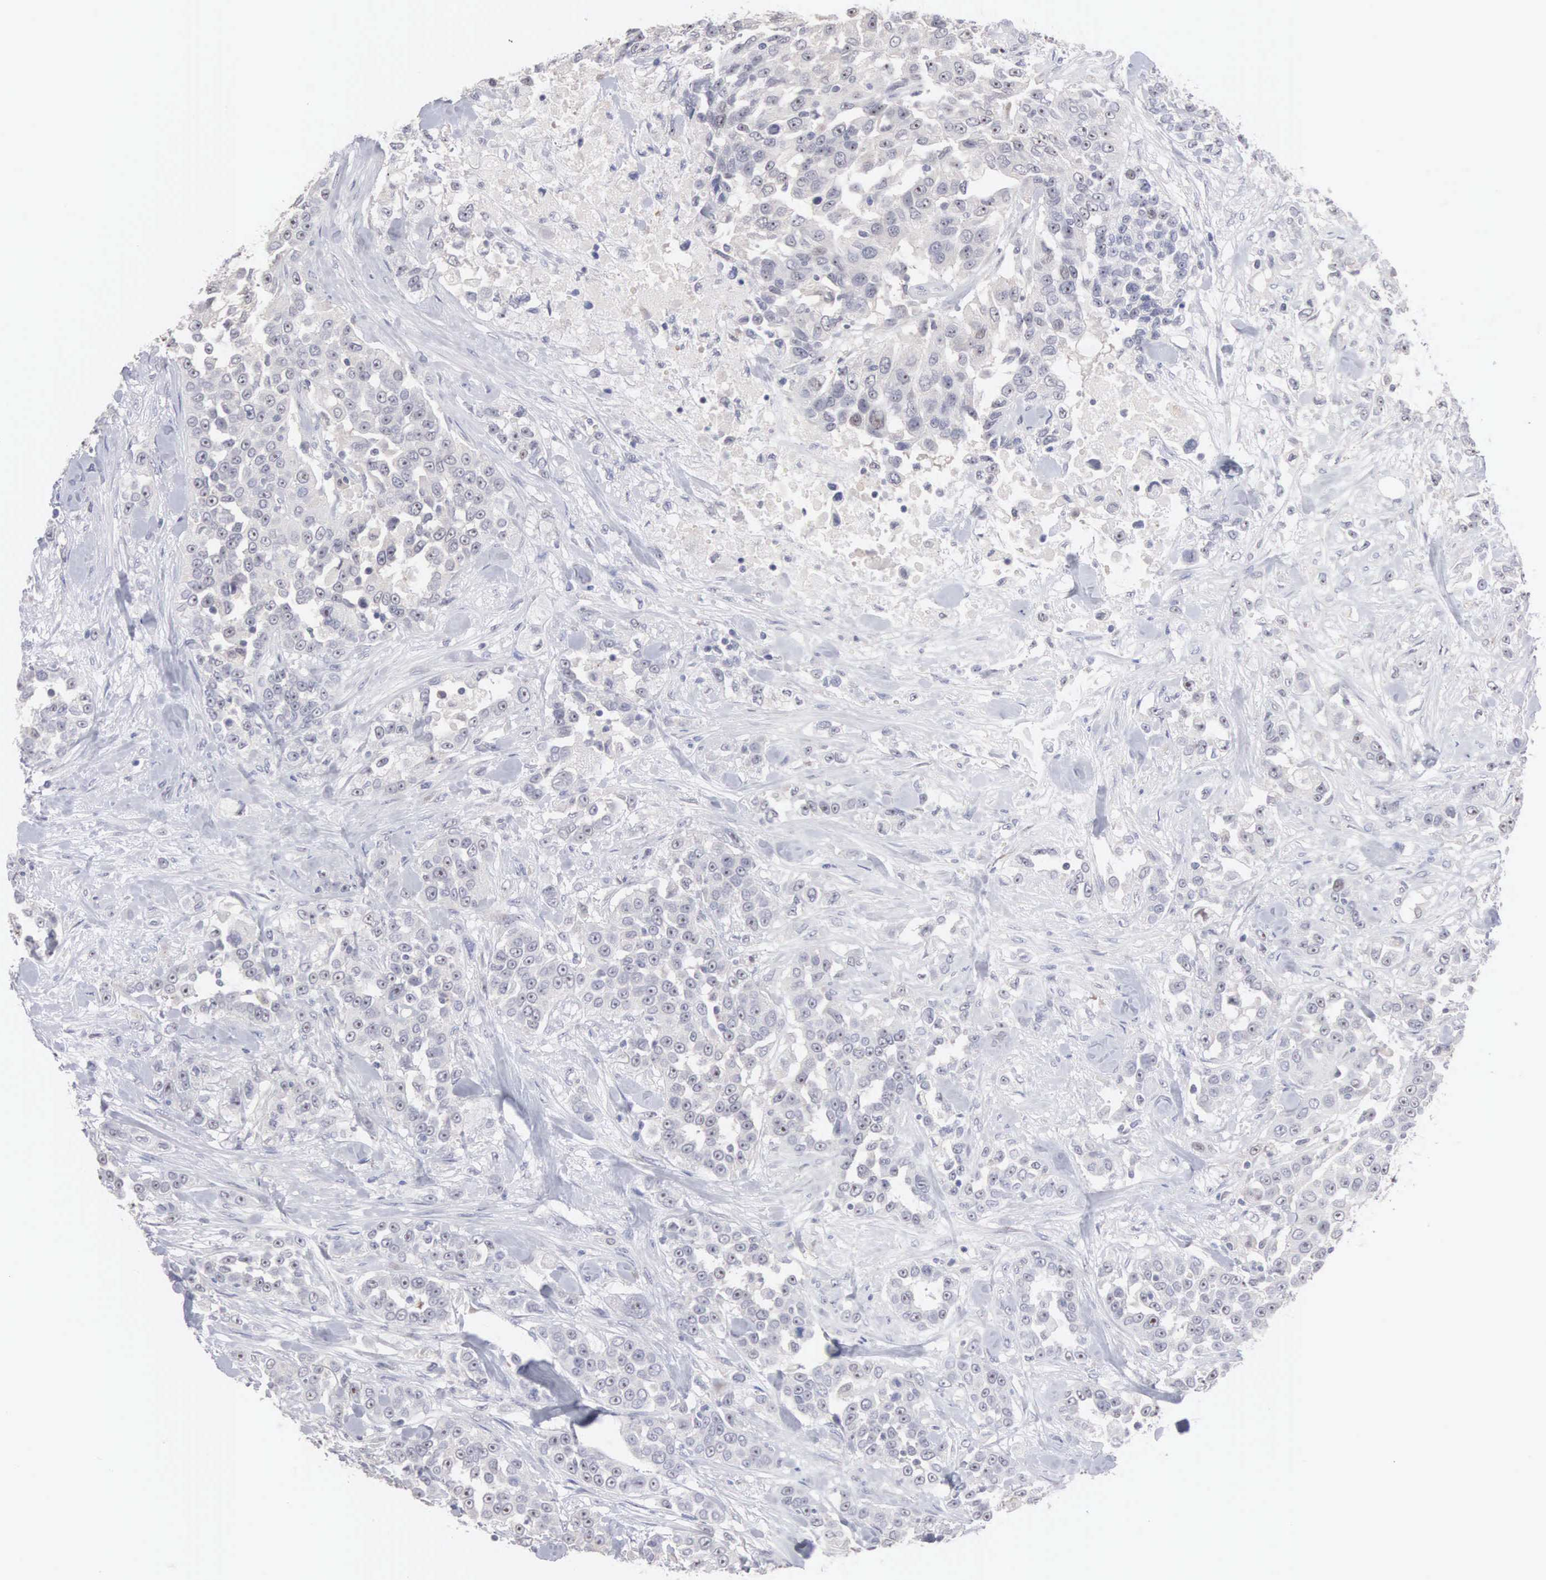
{"staining": {"intensity": "negative", "quantity": "none", "location": "none"}, "tissue": "urothelial cancer", "cell_type": "Tumor cells", "image_type": "cancer", "snomed": [{"axis": "morphology", "description": "Urothelial carcinoma, High grade"}, {"axis": "topography", "description": "Urinary bladder"}], "caption": "Immunohistochemistry (IHC) image of neoplastic tissue: high-grade urothelial carcinoma stained with DAB (3,3'-diaminobenzidine) exhibits no significant protein positivity in tumor cells.", "gene": "ACOT4", "patient": {"sex": "female", "age": 80}}